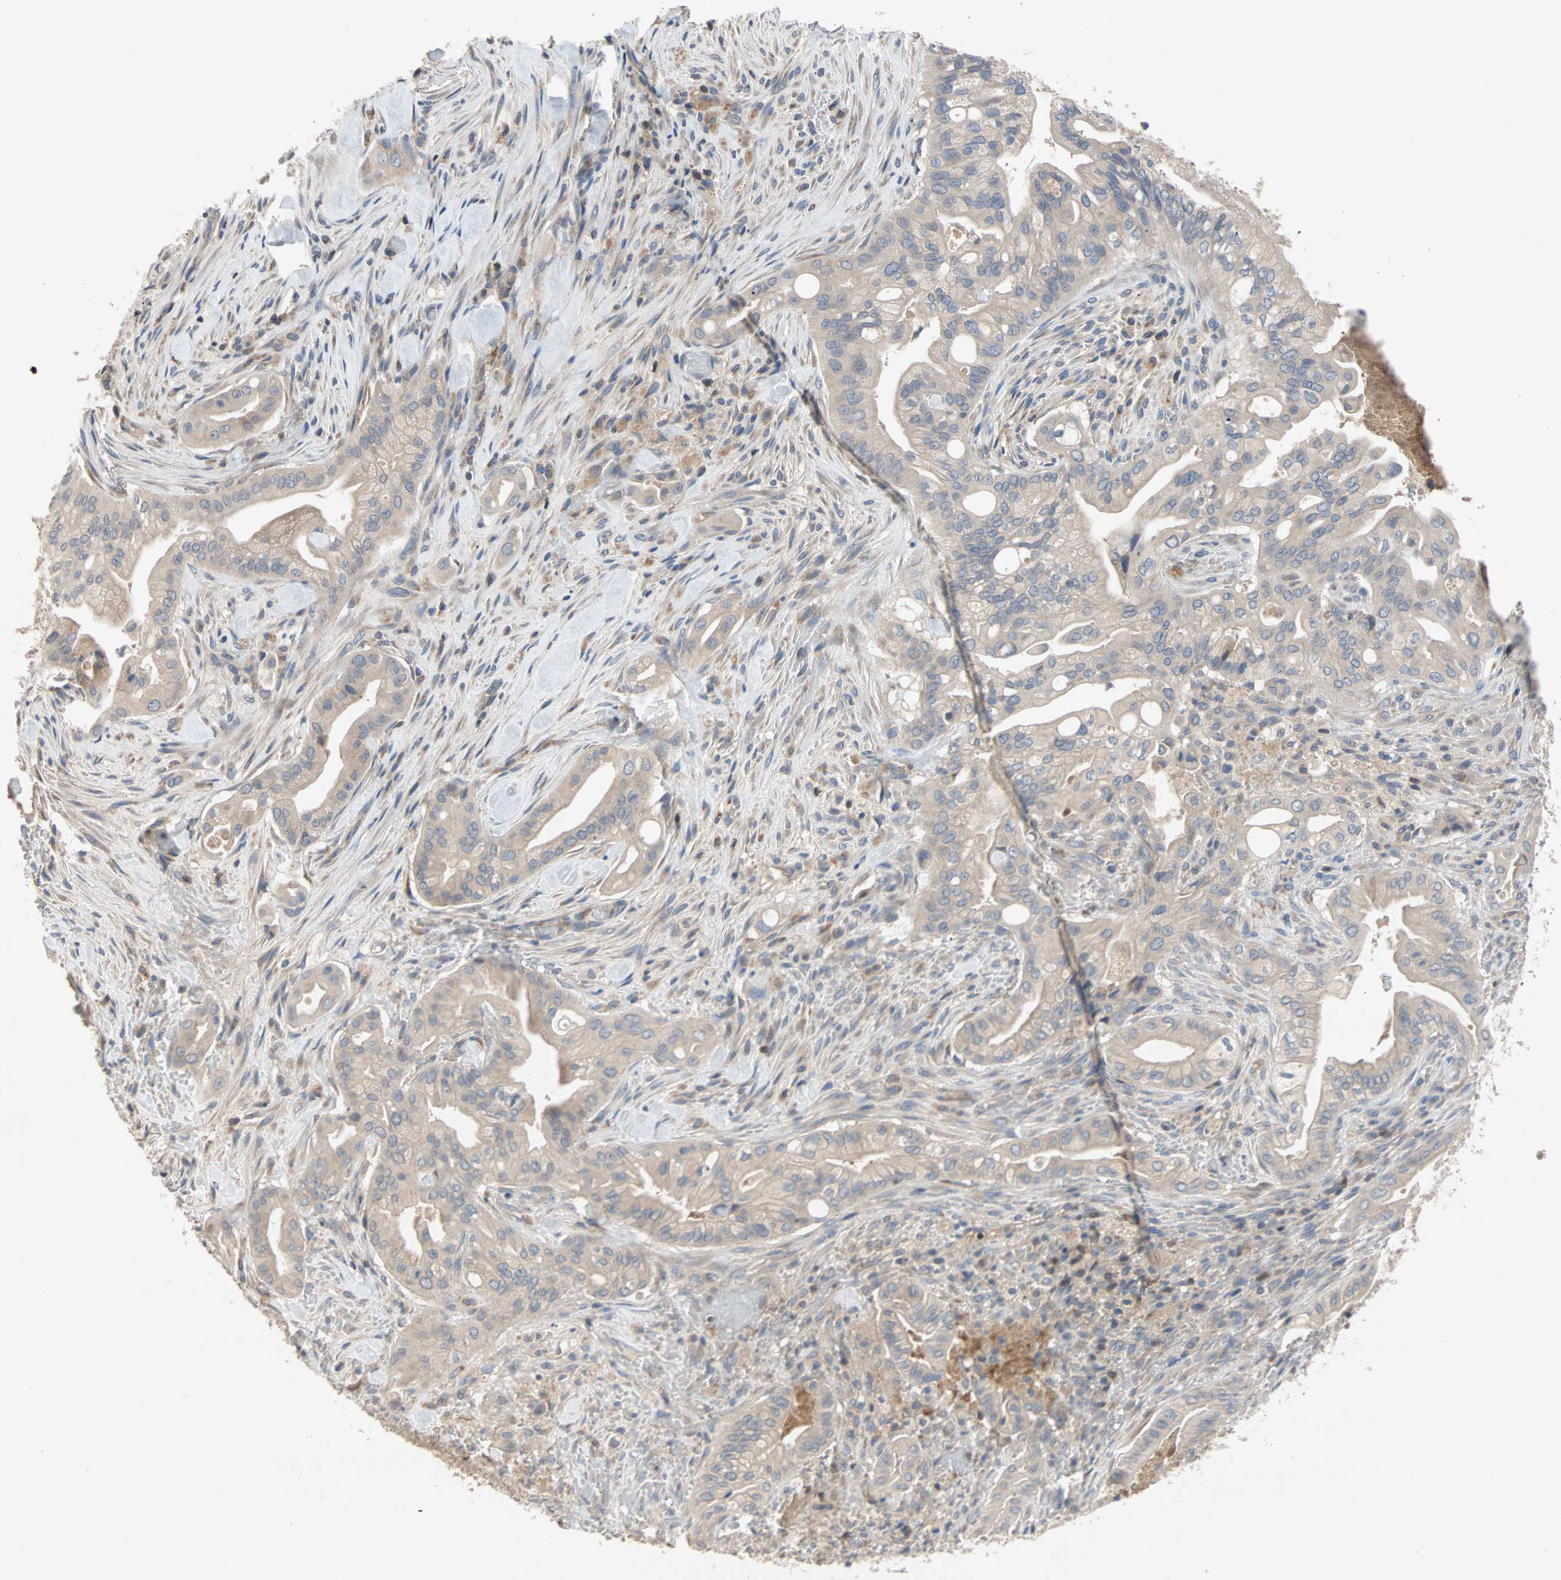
{"staining": {"intensity": "weak", "quantity": ">75%", "location": "cytoplasmic/membranous"}, "tissue": "liver cancer", "cell_type": "Tumor cells", "image_type": "cancer", "snomed": [{"axis": "morphology", "description": "Cholangiocarcinoma"}, {"axis": "topography", "description": "Liver"}], "caption": "An immunohistochemistry photomicrograph of neoplastic tissue is shown. Protein staining in brown shows weak cytoplasmic/membranous positivity in liver cancer (cholangiocarcinoma) within tumor cells.", "gene": "MAP4K1", "patient": {"sex": "female", "age": 68}}